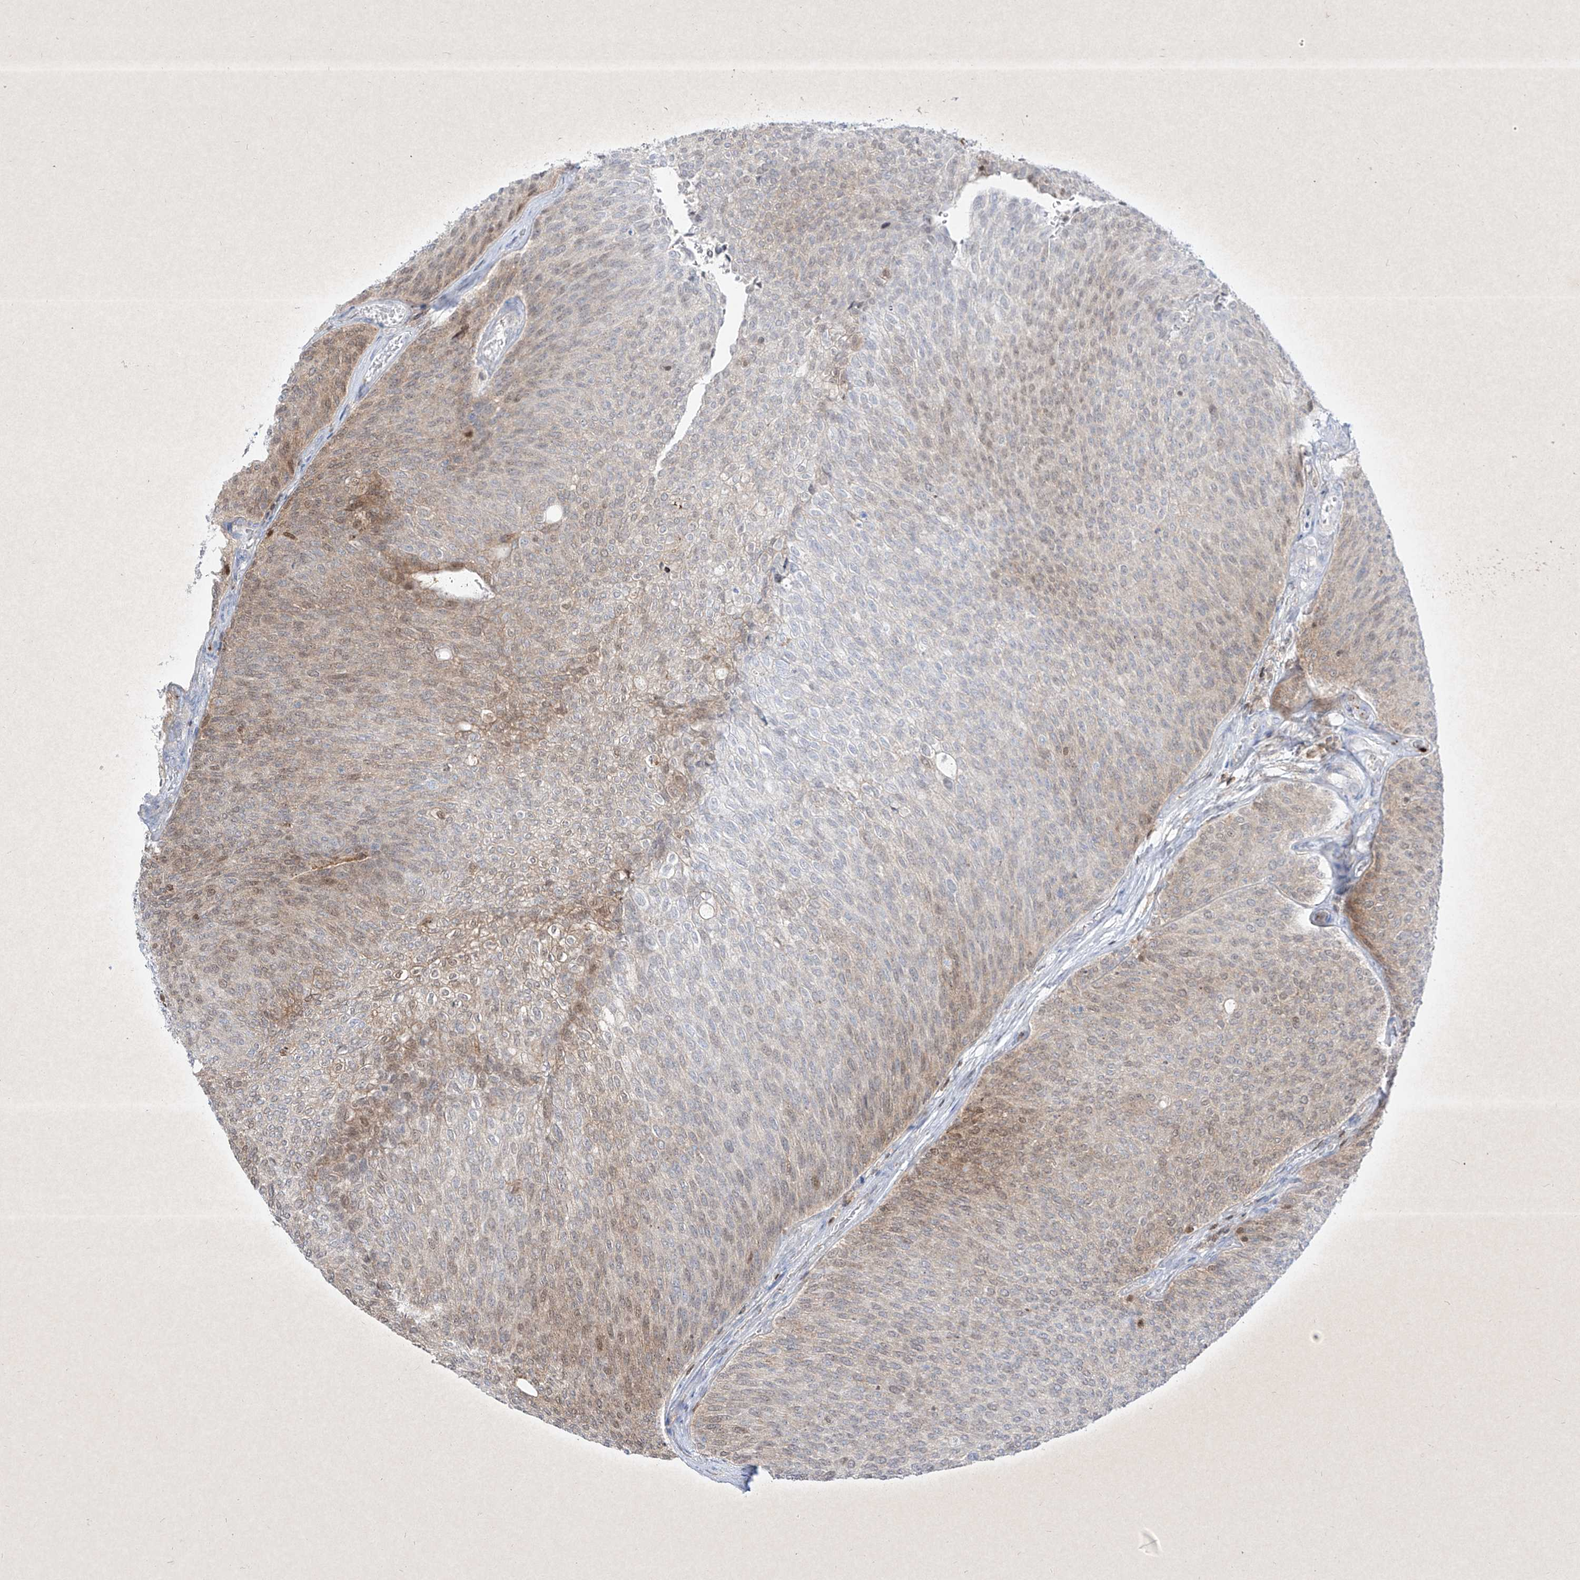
{"staining": {"intensity": "moderate", "quantity": "25%-75%", "location": "cytoplasmic/membranous,nuclear"}, "tissue": "urothelial cancer", "cell_type": "Tumor cells", "image_type": "cancer", "snomed": [{"axis": "morphology", "description": "Urothelial carcinoma, Low grade"}, {"axis": "topography", "description": "Urinary bladder"}], "caption": "Human low-grade urothelial carcinoma stained with a protein marker reveals moderate staining in tumor cells.", "gene": "PSMB10", "patient": {"sex": "female", "age": 79}}